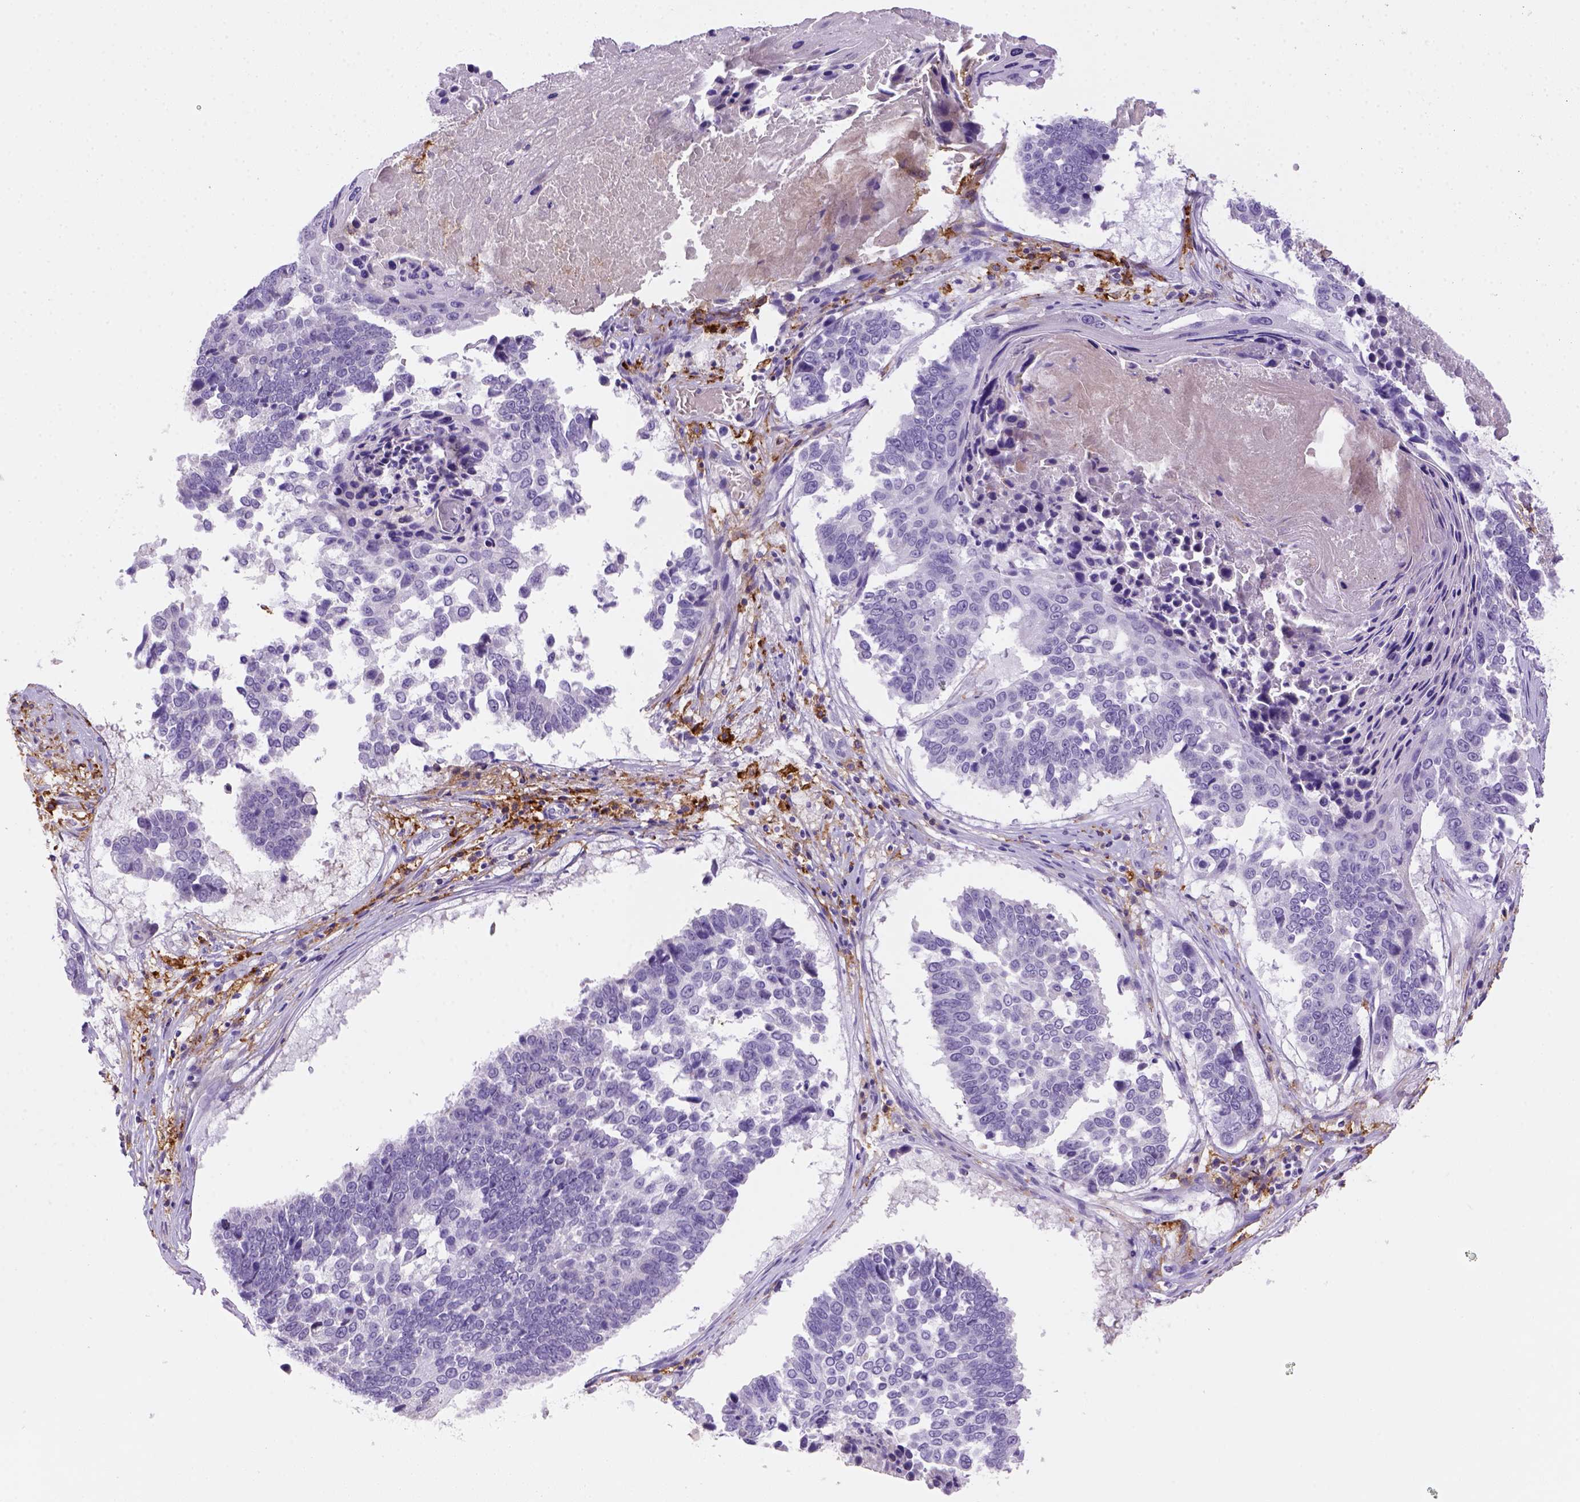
{"staining": {"intensity": "negative", "quantity": "none", "location": "none"}, "tissue": "lung cancer", "cell_type": "Tumor cells", "image_type": "cancer", "snomed": [{"axis": "morphology", "description": "Squamous cell carcinoma, NOS"}, {"axis": "topography", "description": "Lung"}], "caption": "Human squamous cell carcinoma (lung) stained for a protein using IHC reveals no positivity in tumor cells.", "gene": "CD14", "patient": {"sex": "male", "age": 73}}